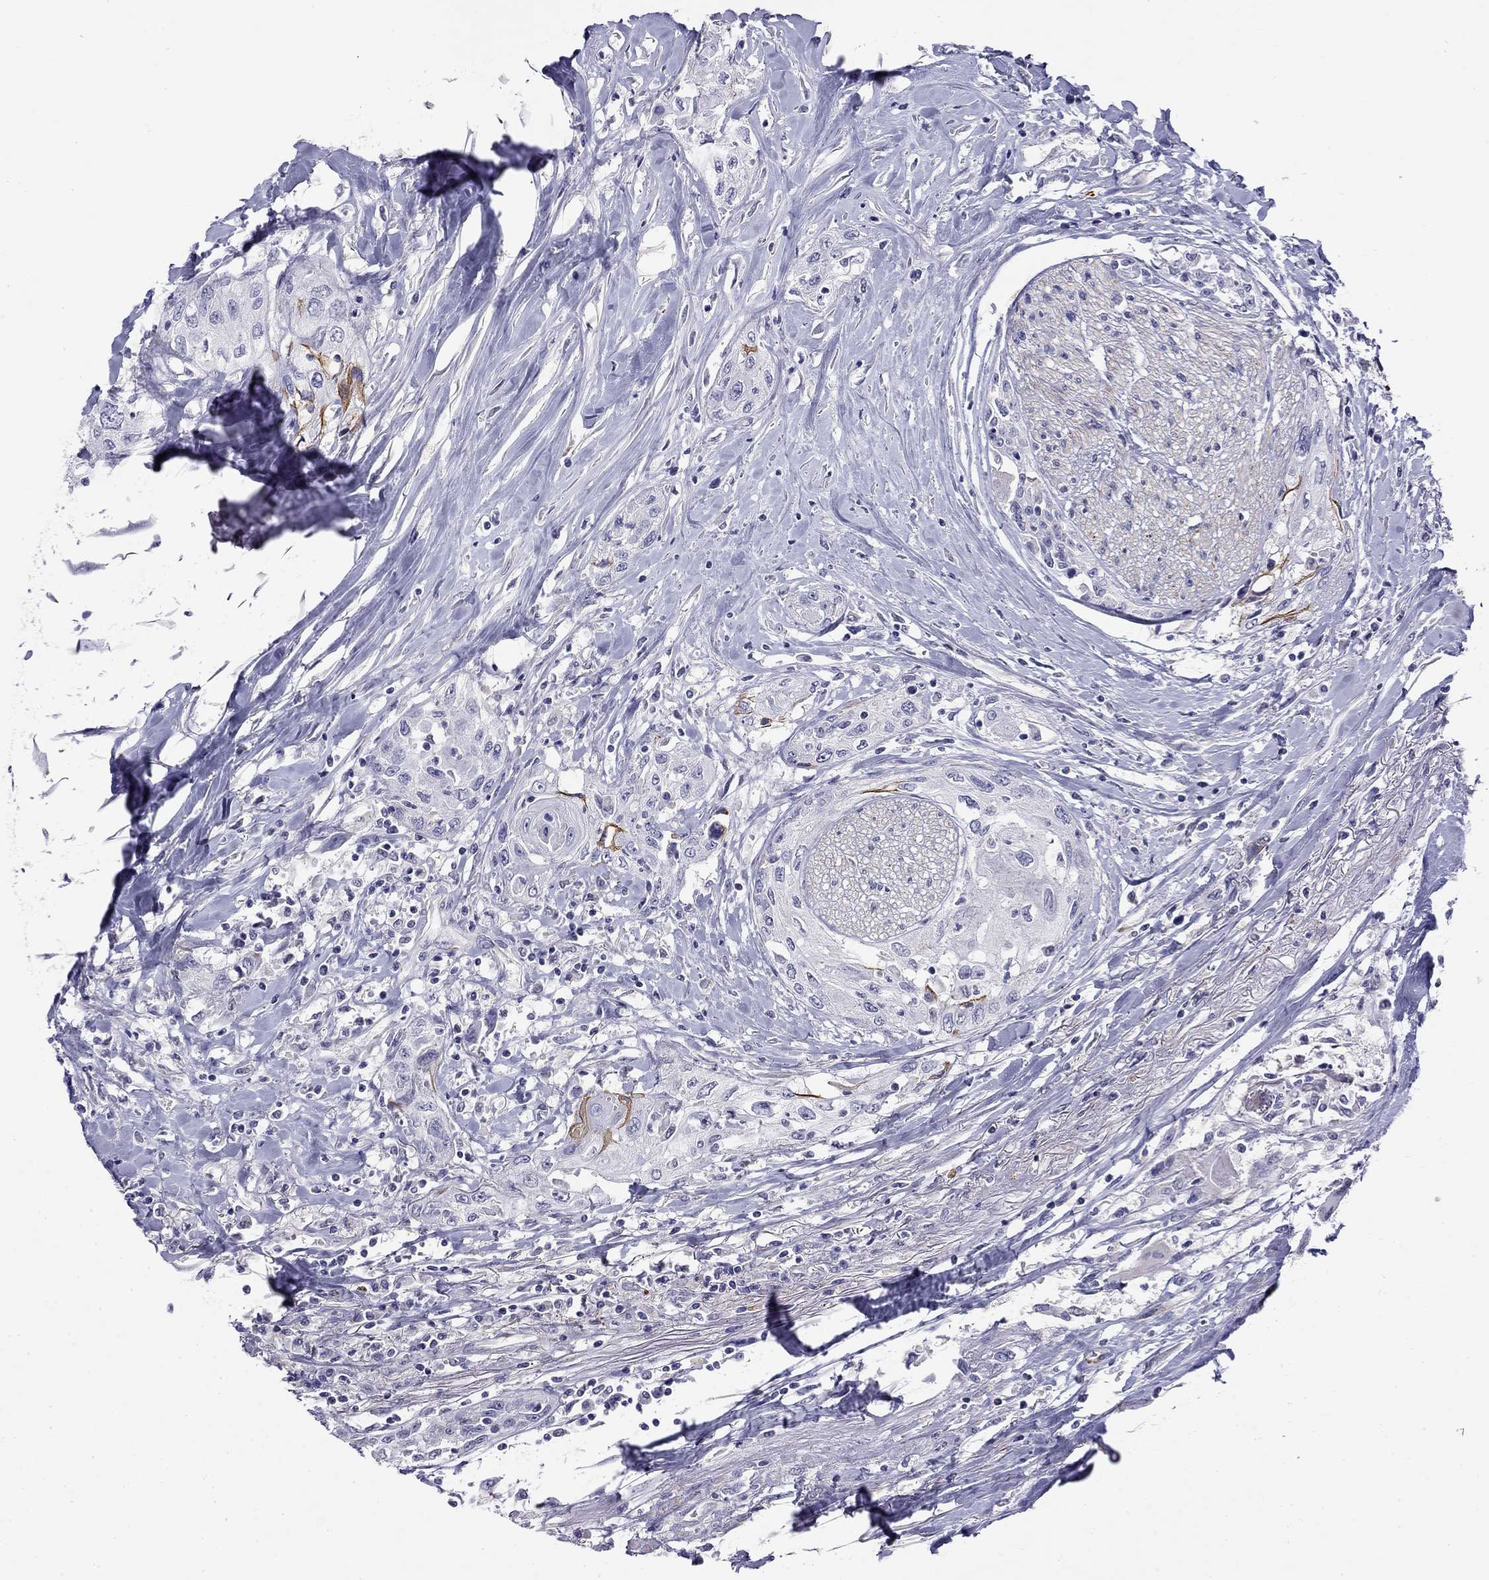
{"staining": {"intensity": "negative", "quantity": "none", "location": "none"}, "tissue": "head and neck cancer", "cell_type": "Tumor cells", "image_type": "cancer", "snomed": [{"axis": "morphology", "description": "Normal tissue, NOS"}, {"axis": "morphology", "description": "Squamous cell carcinoma, NOS"}, {"axis": "topography", "description": "Oral tissue"}, {"axis": "topography", "description": "Peripheral nerve tissue"}, {"axis": "topography", "description": "Head-Neck"}], "caption": "Head and neck cancer (squamous cell carcinoma) was stained to show a protein in brown. There is no significant staining in tumor cells.", "gene": "RTL1", "patient": {"sex": "female", "age": 59}}